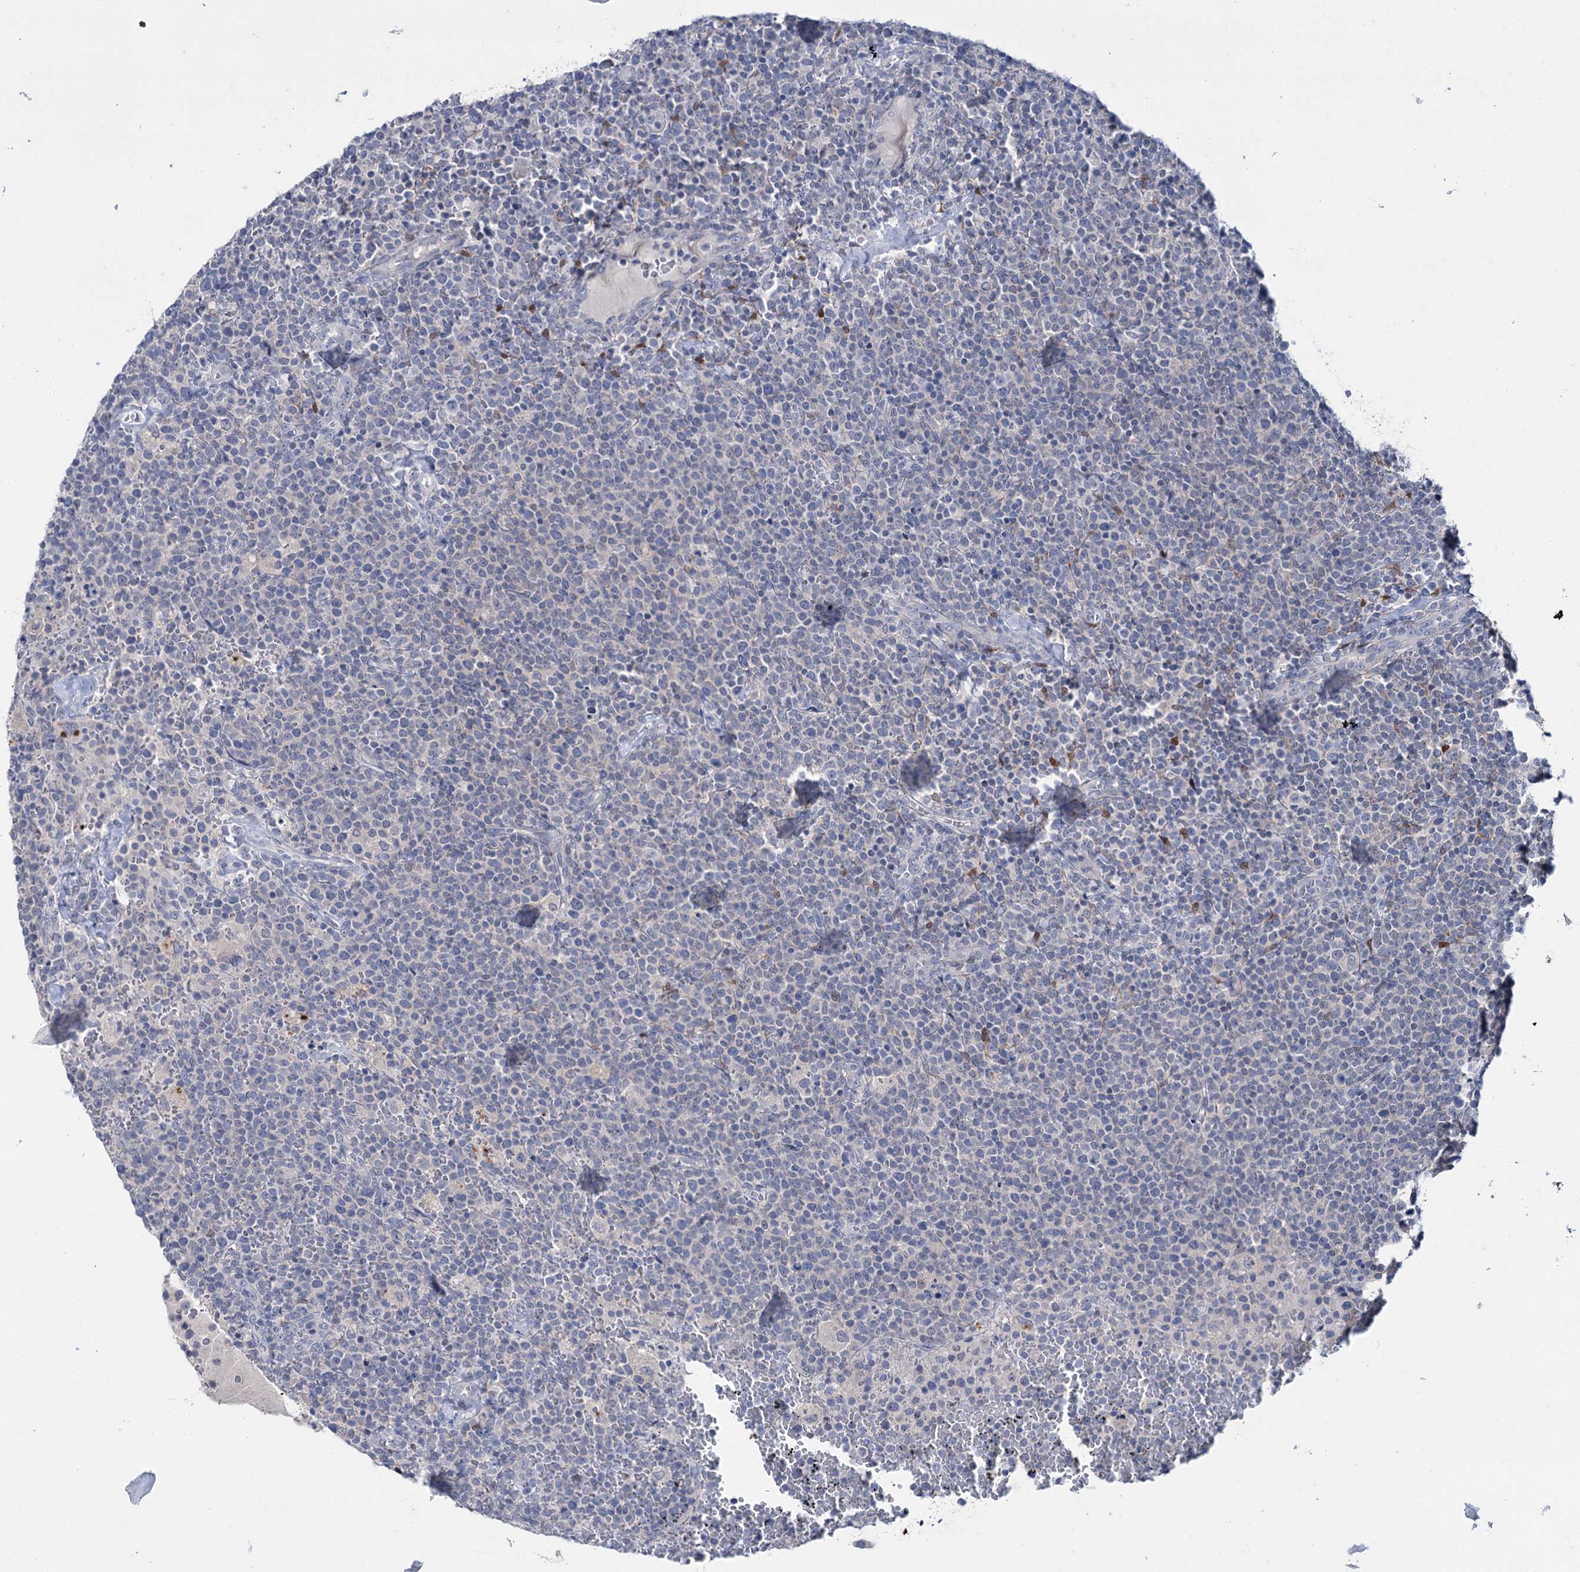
{"staining": {"intensity": "negative", "quantity": "none", "location": "none"}, "tissue": "lymphoma", "cell_type": "Tumor cells", "image_type": "cancer", "snomed": [{"axis": "morphology", "description": "Malignant lymphoma, non-Hodgkin's type, High grade"}, {"axis": "topography", "description": "Lymph node"}], "caption": "Human lymphoma stained for a protein using immunohistochemistry reveals no positivity in tumor cells.", "gene": "LYZL4", "patient": {"sex": "male", "age": 61}}